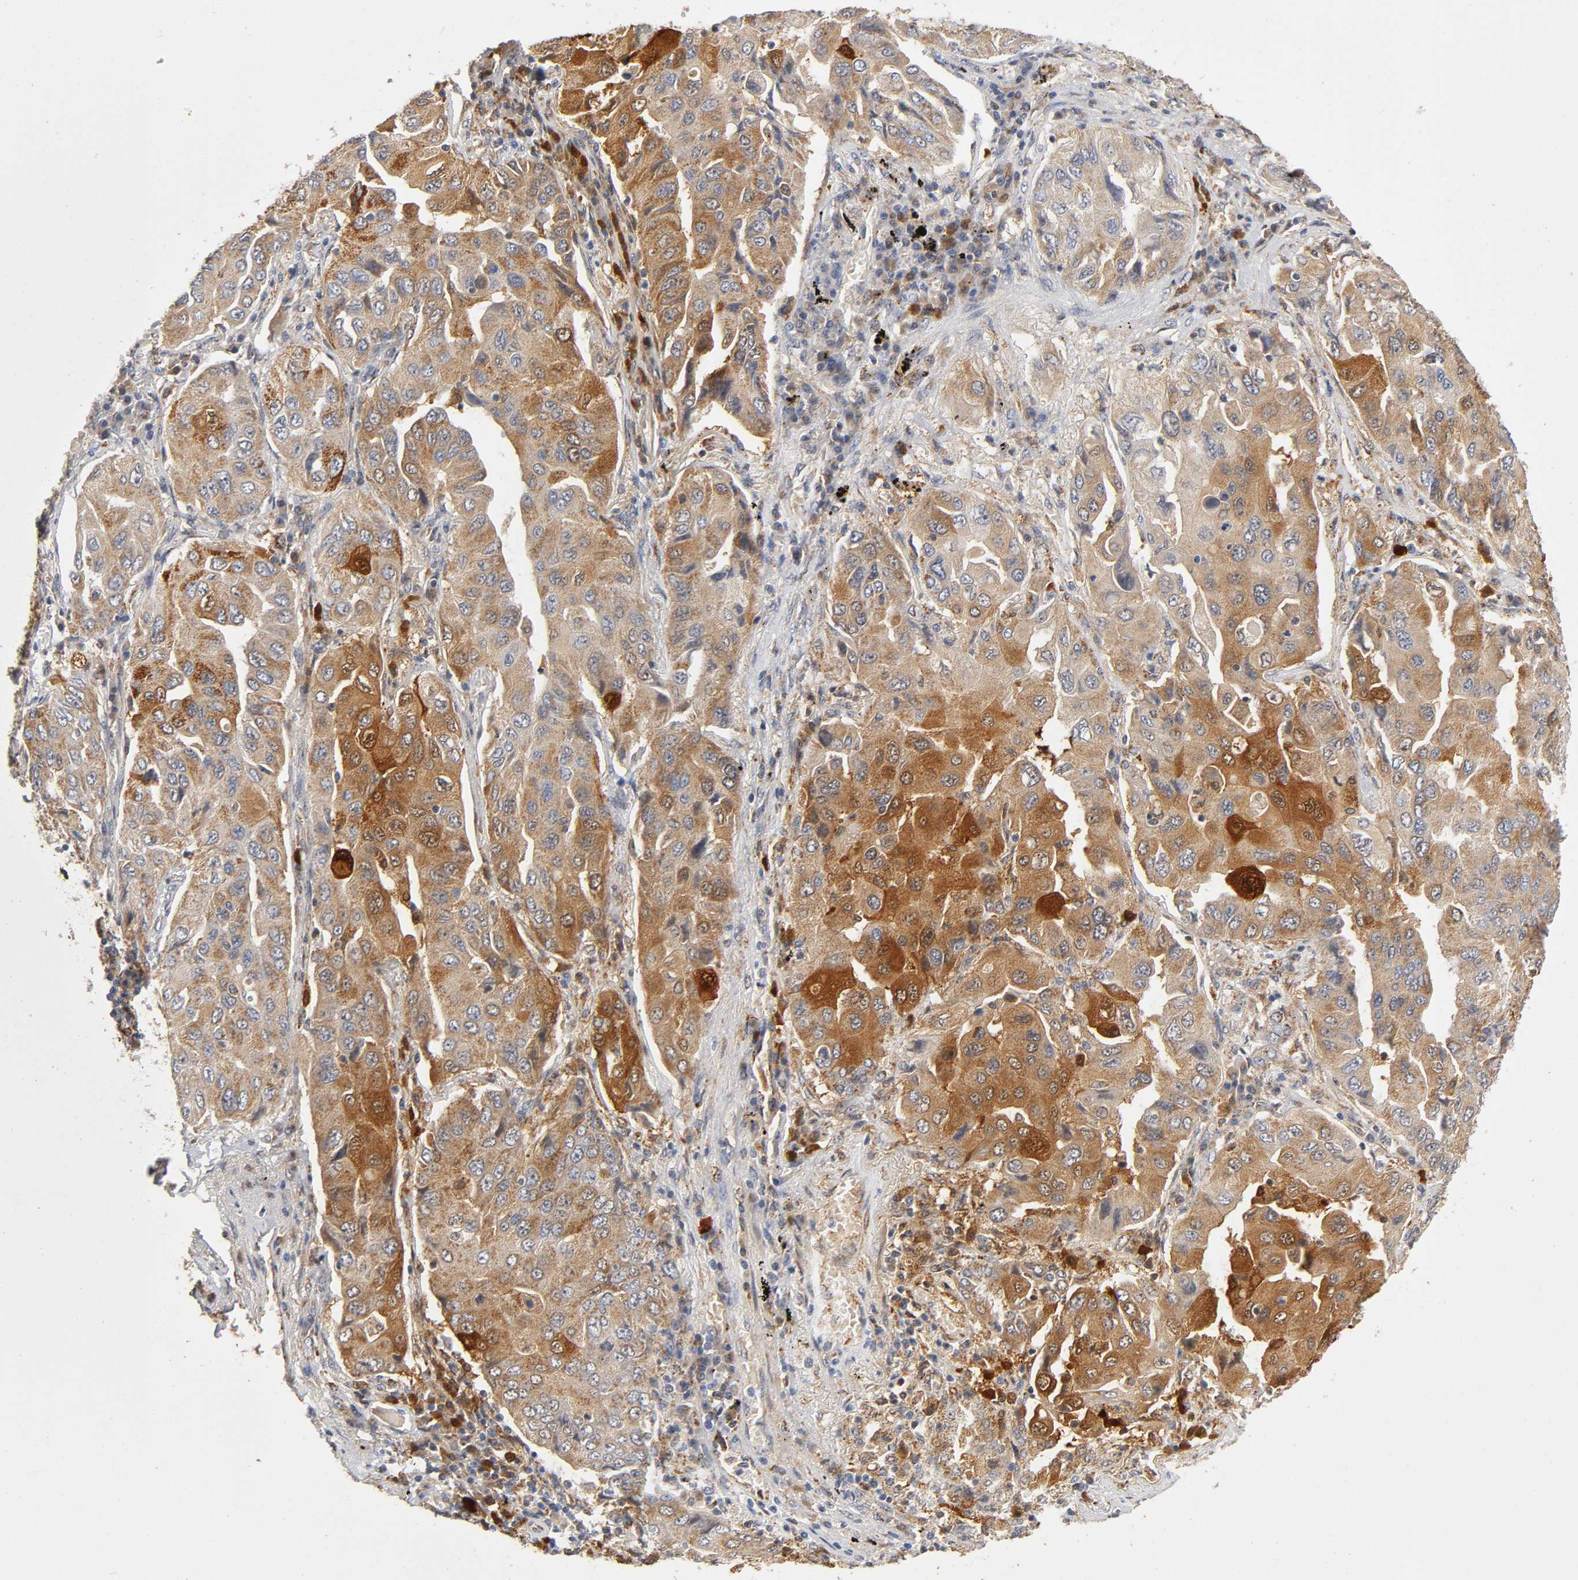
{"staining": {"intensity": "strong", "quantity": ">75%", "location": "cytoplasmic/membranous,nuclear"}, "tissue": "lung cancer", "cell_type": "Tumor cells", "image_type": "cancer", "snomed": [{"axis": "morphology", "description": "Adenocarcinoma, NOS"}, {"axis": "topography", "description": "Lung"}], "caption": "Immunohistochemical staining of lung cancer exhibits high levels of strong cytoplasmic/membranous and nuclear protein staining in approximately >75% of tumor cells.", "gene": "ISG15", "patient": {"sex": "female", "age": 65}}